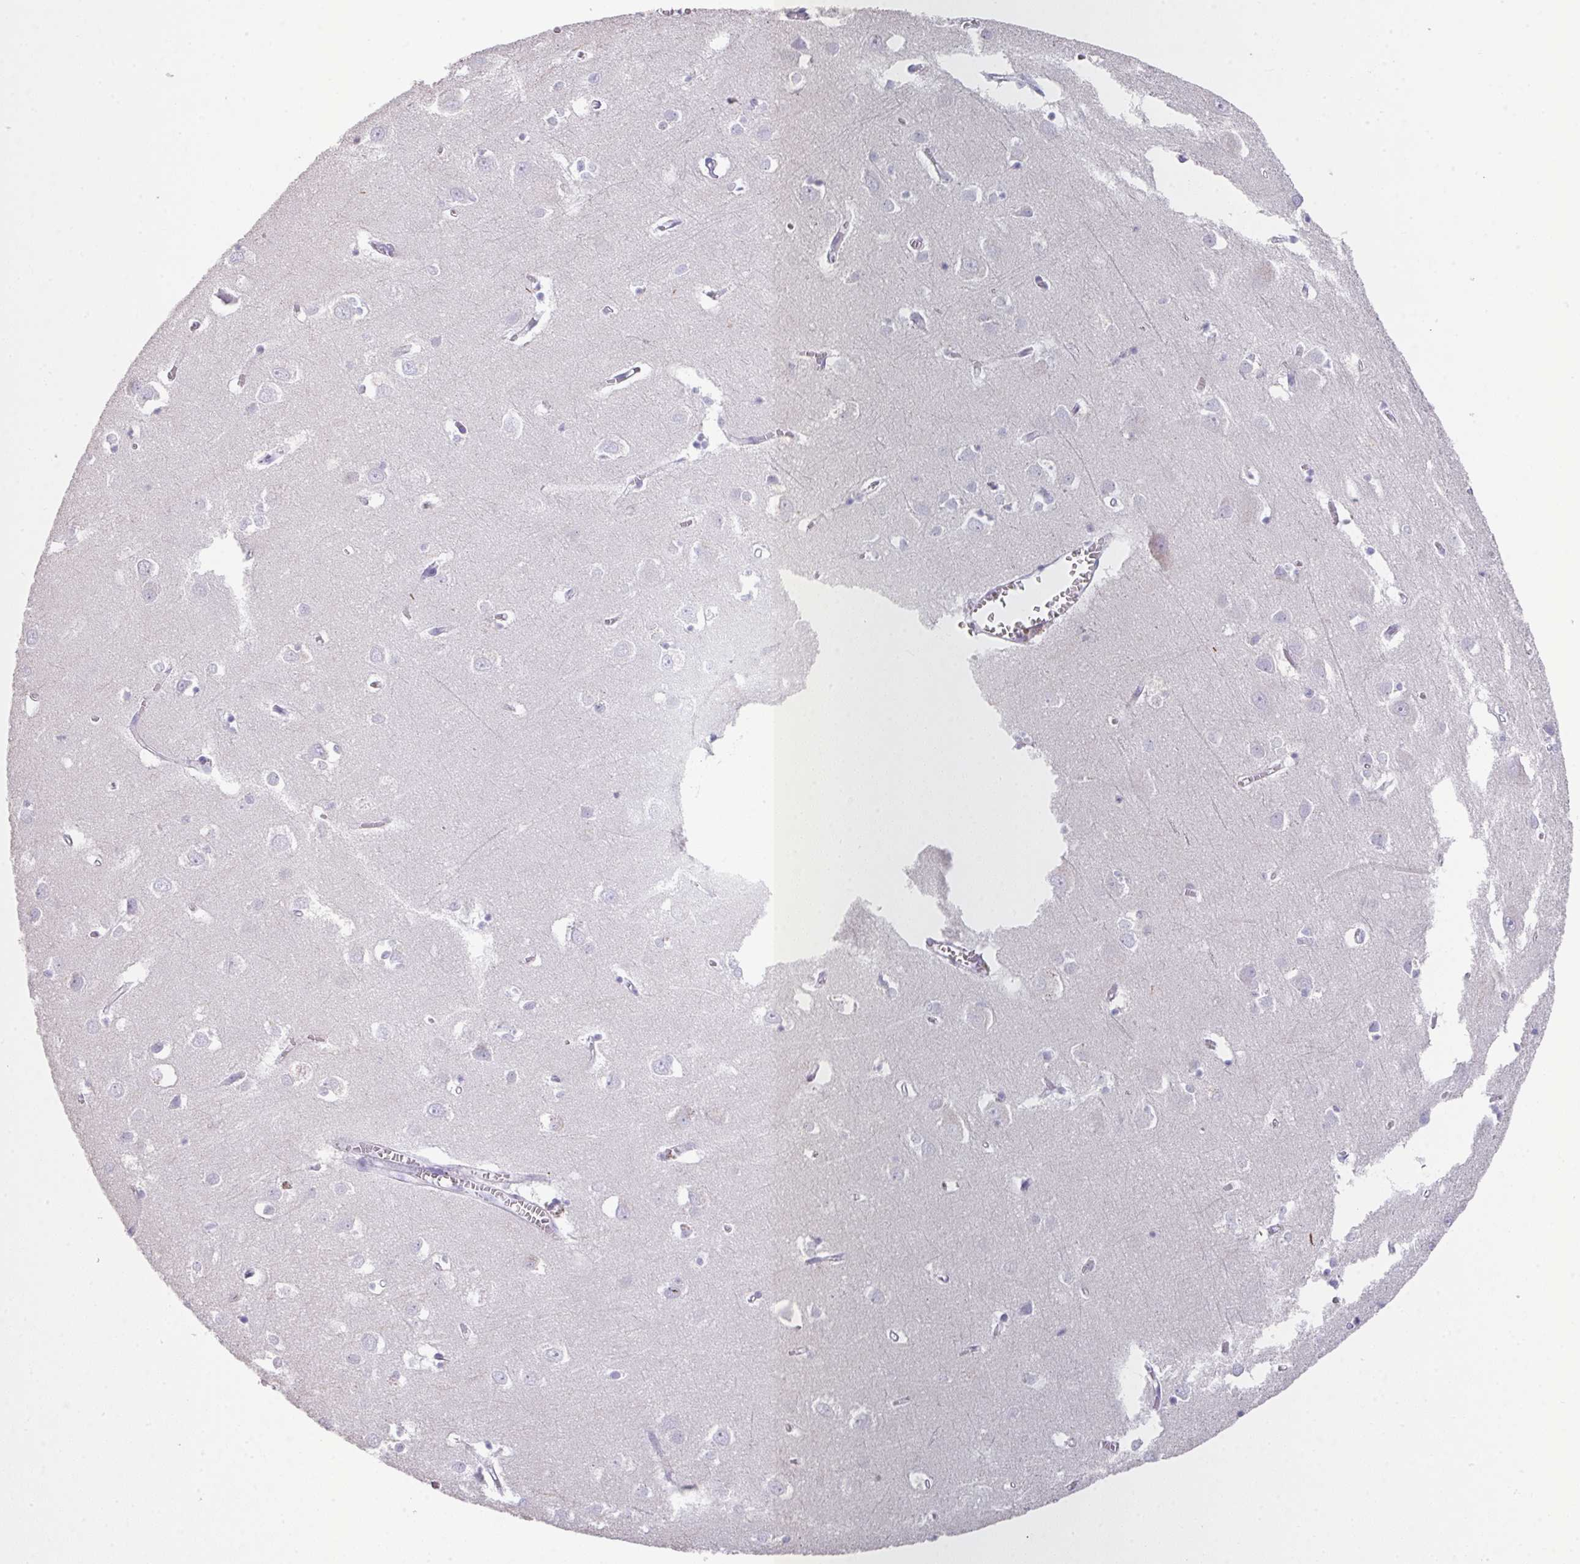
{"staining": {"intensity": "negative", "quantity": "none", "location": "none"}, "tissue": "cerebral cortex", "cell_type": "Endothelial cells", "image_type": "normal", "snomed": [{"axis": "morphology", "description": "Normal tissue, NOS"}, {"axis": "topography", "description": "Cerebral cortex"}], "caption": "Endothelial cells are negative for protein expression in normal human cerebral cortex.", "gene": "GLI4", "patient": {"sex": "male", "age": 70}}